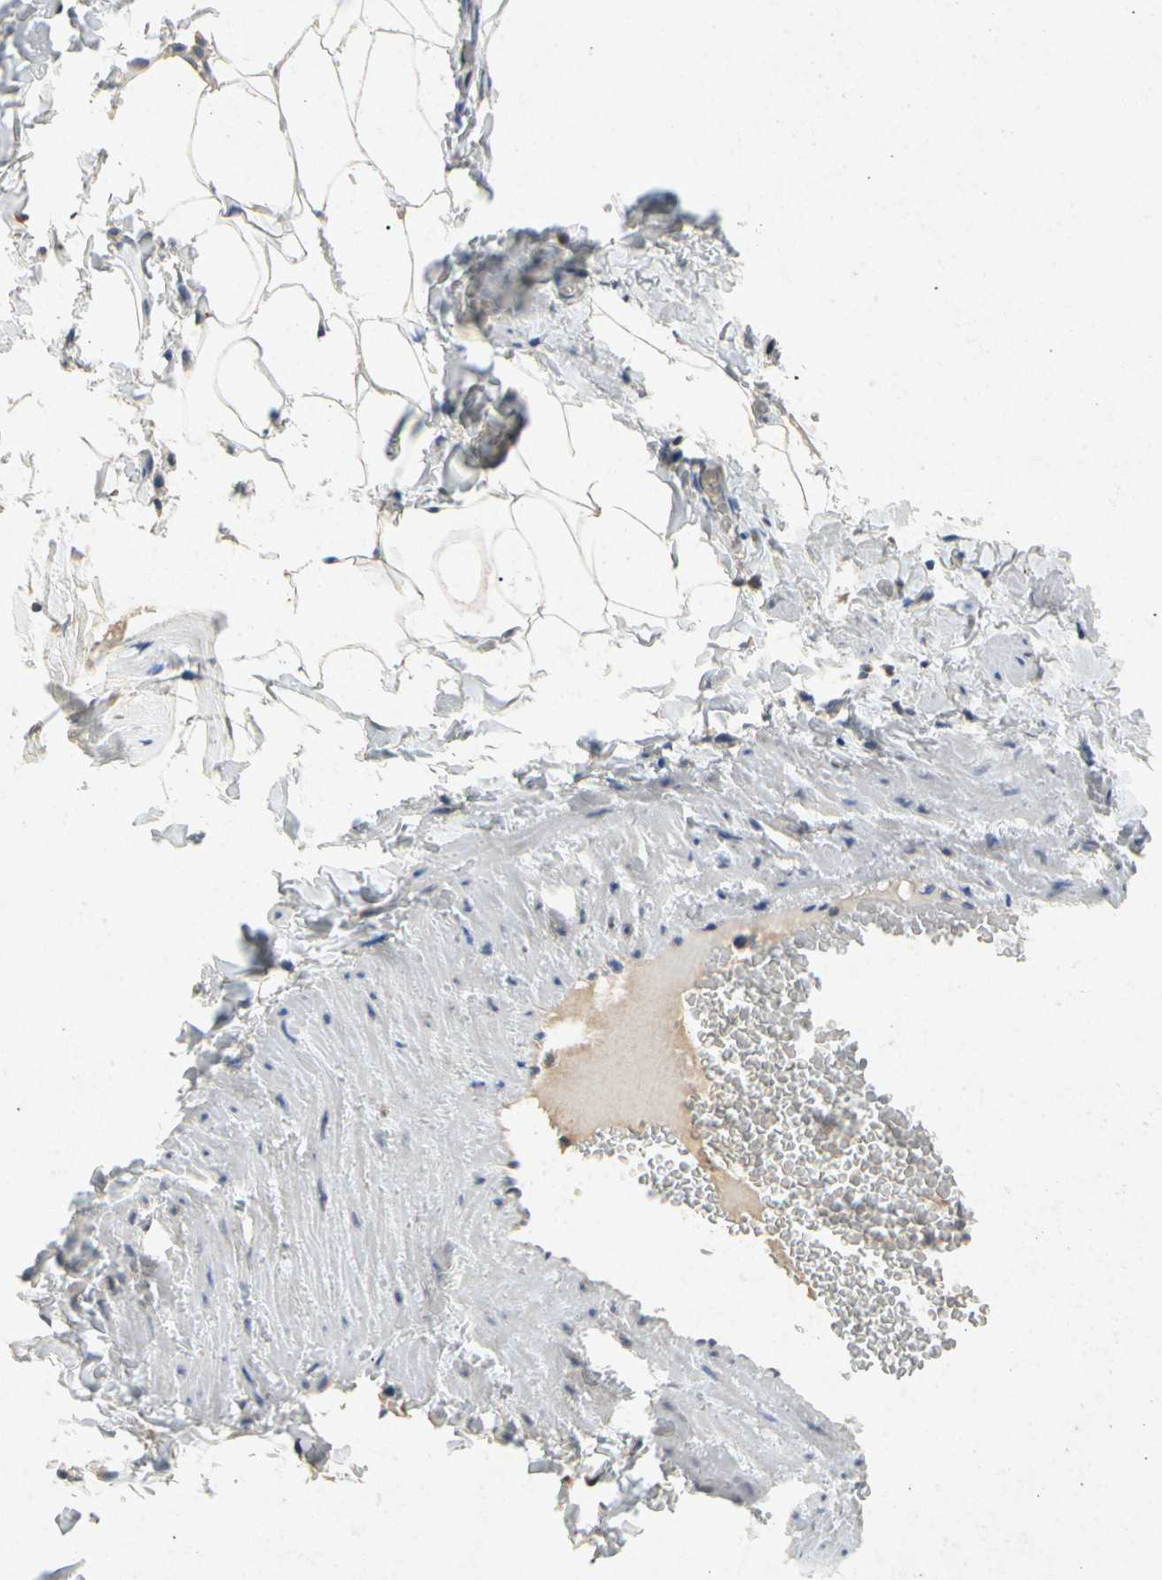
{"staining": {"intensity": "weak", "quantity": ">75%", "location": "cytoplasmic/membranous"}, "tissue": "adipose tissue", "cell_type": "Adipocytes", "image_type": "normal", "snomed": [{"axis": "morphology", "description": "Normal tissue, NOS"}, {"axis": "topography", "description": "Vascular tissue"}], "caption": "Immunohistochemical staining of normal human adipose tissue exhibits >75% levels of weak cytoplasmic/membranous protein positivity in approximately >75% of adipocytes.", "gene": "RPS6KA1", "patient": {"sex": "male", "age": 41}}